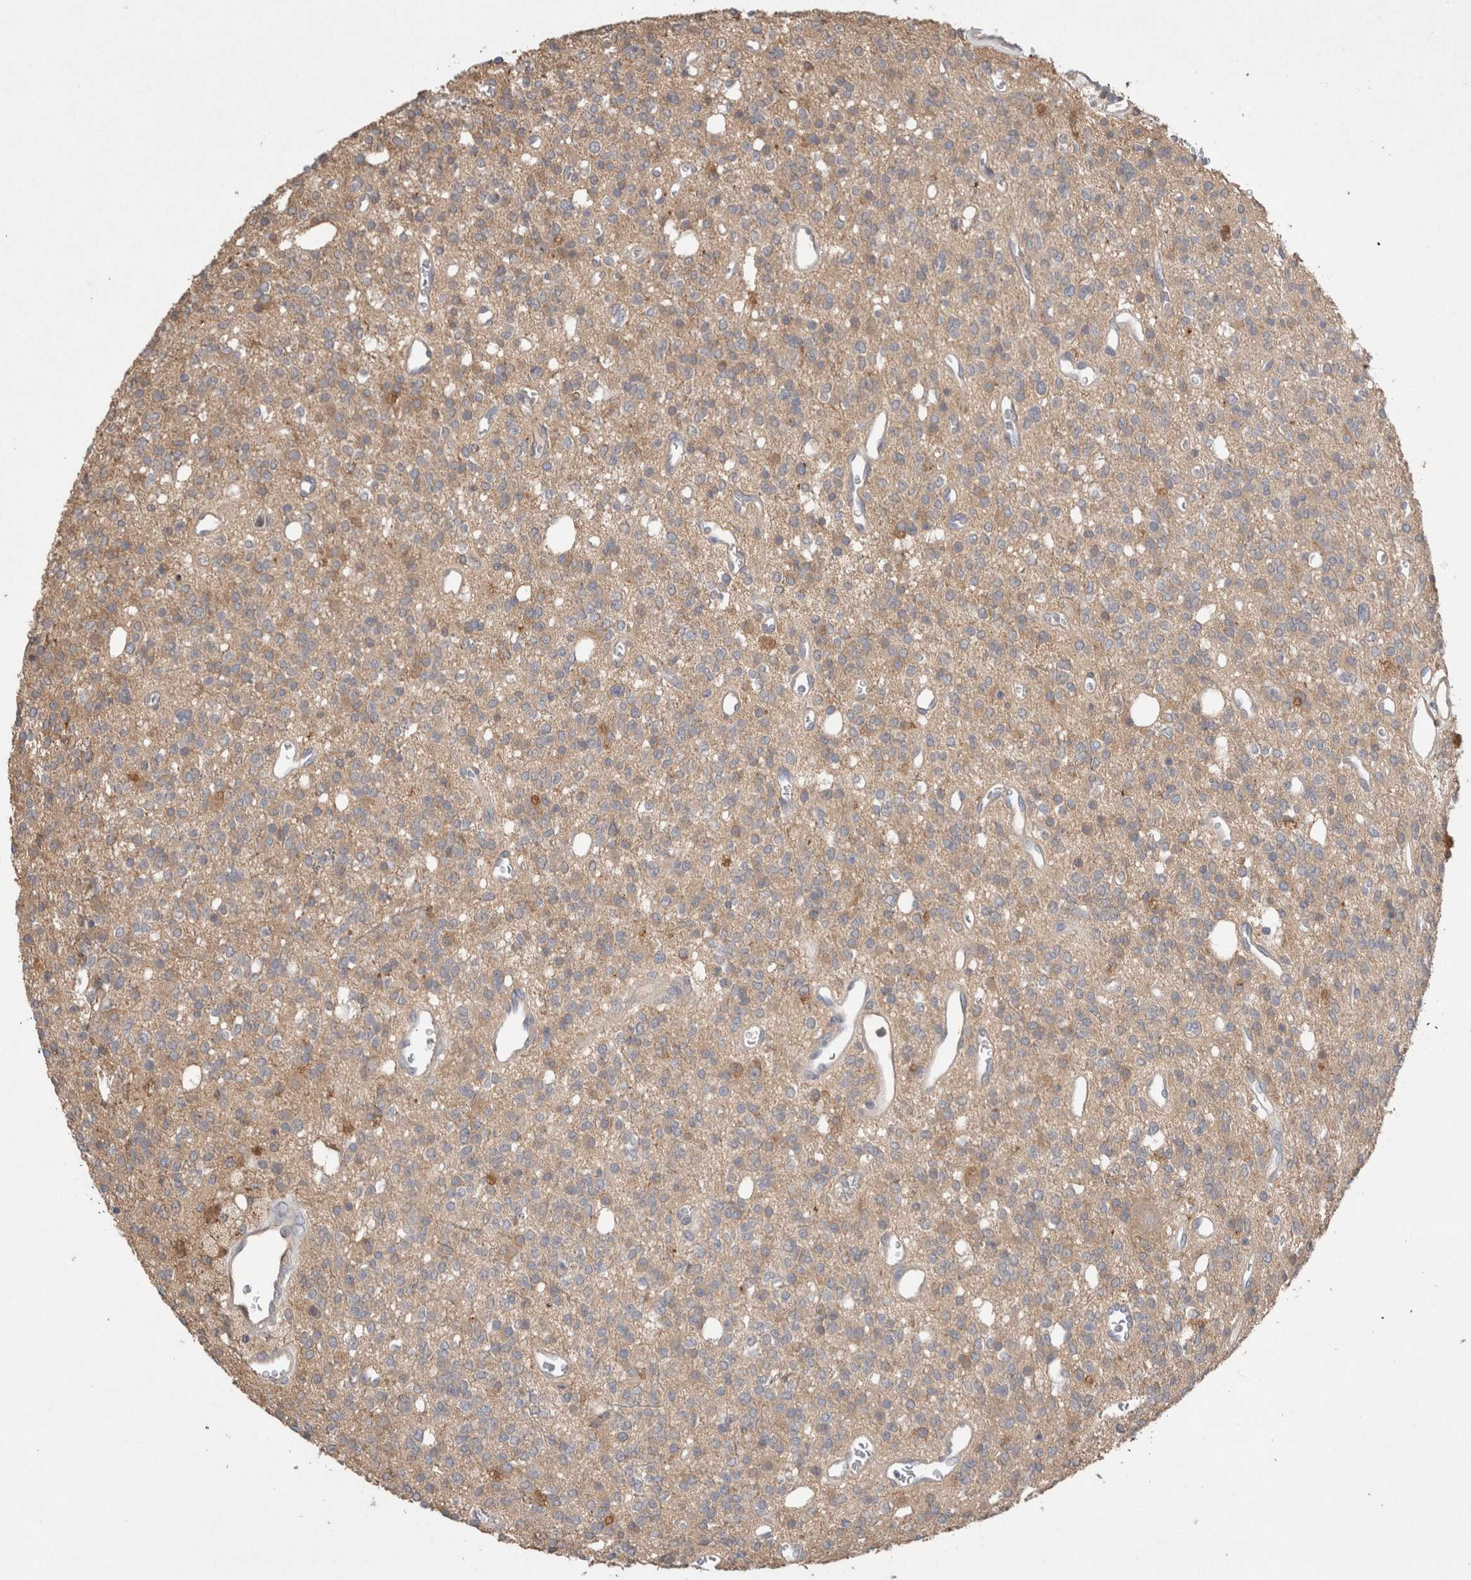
{"staining": {"intensity": "weak", "quantity": "<25%", "location": "cytoplasmic/membranous"}, "tissue": "glioma", "cell_type": "Tumor cells", "image_type": "cancer", "snomed": [{"axis": "morphology", "description": "Glioma, malignant, High grade"}, {"axis": "topography", "description": "Brain"}], "caption": "Tumor cells show no significant staining in malignant high-grade glioma.", "gene": "TRIM5", "patient": {"sex": "male", "age": 34}}